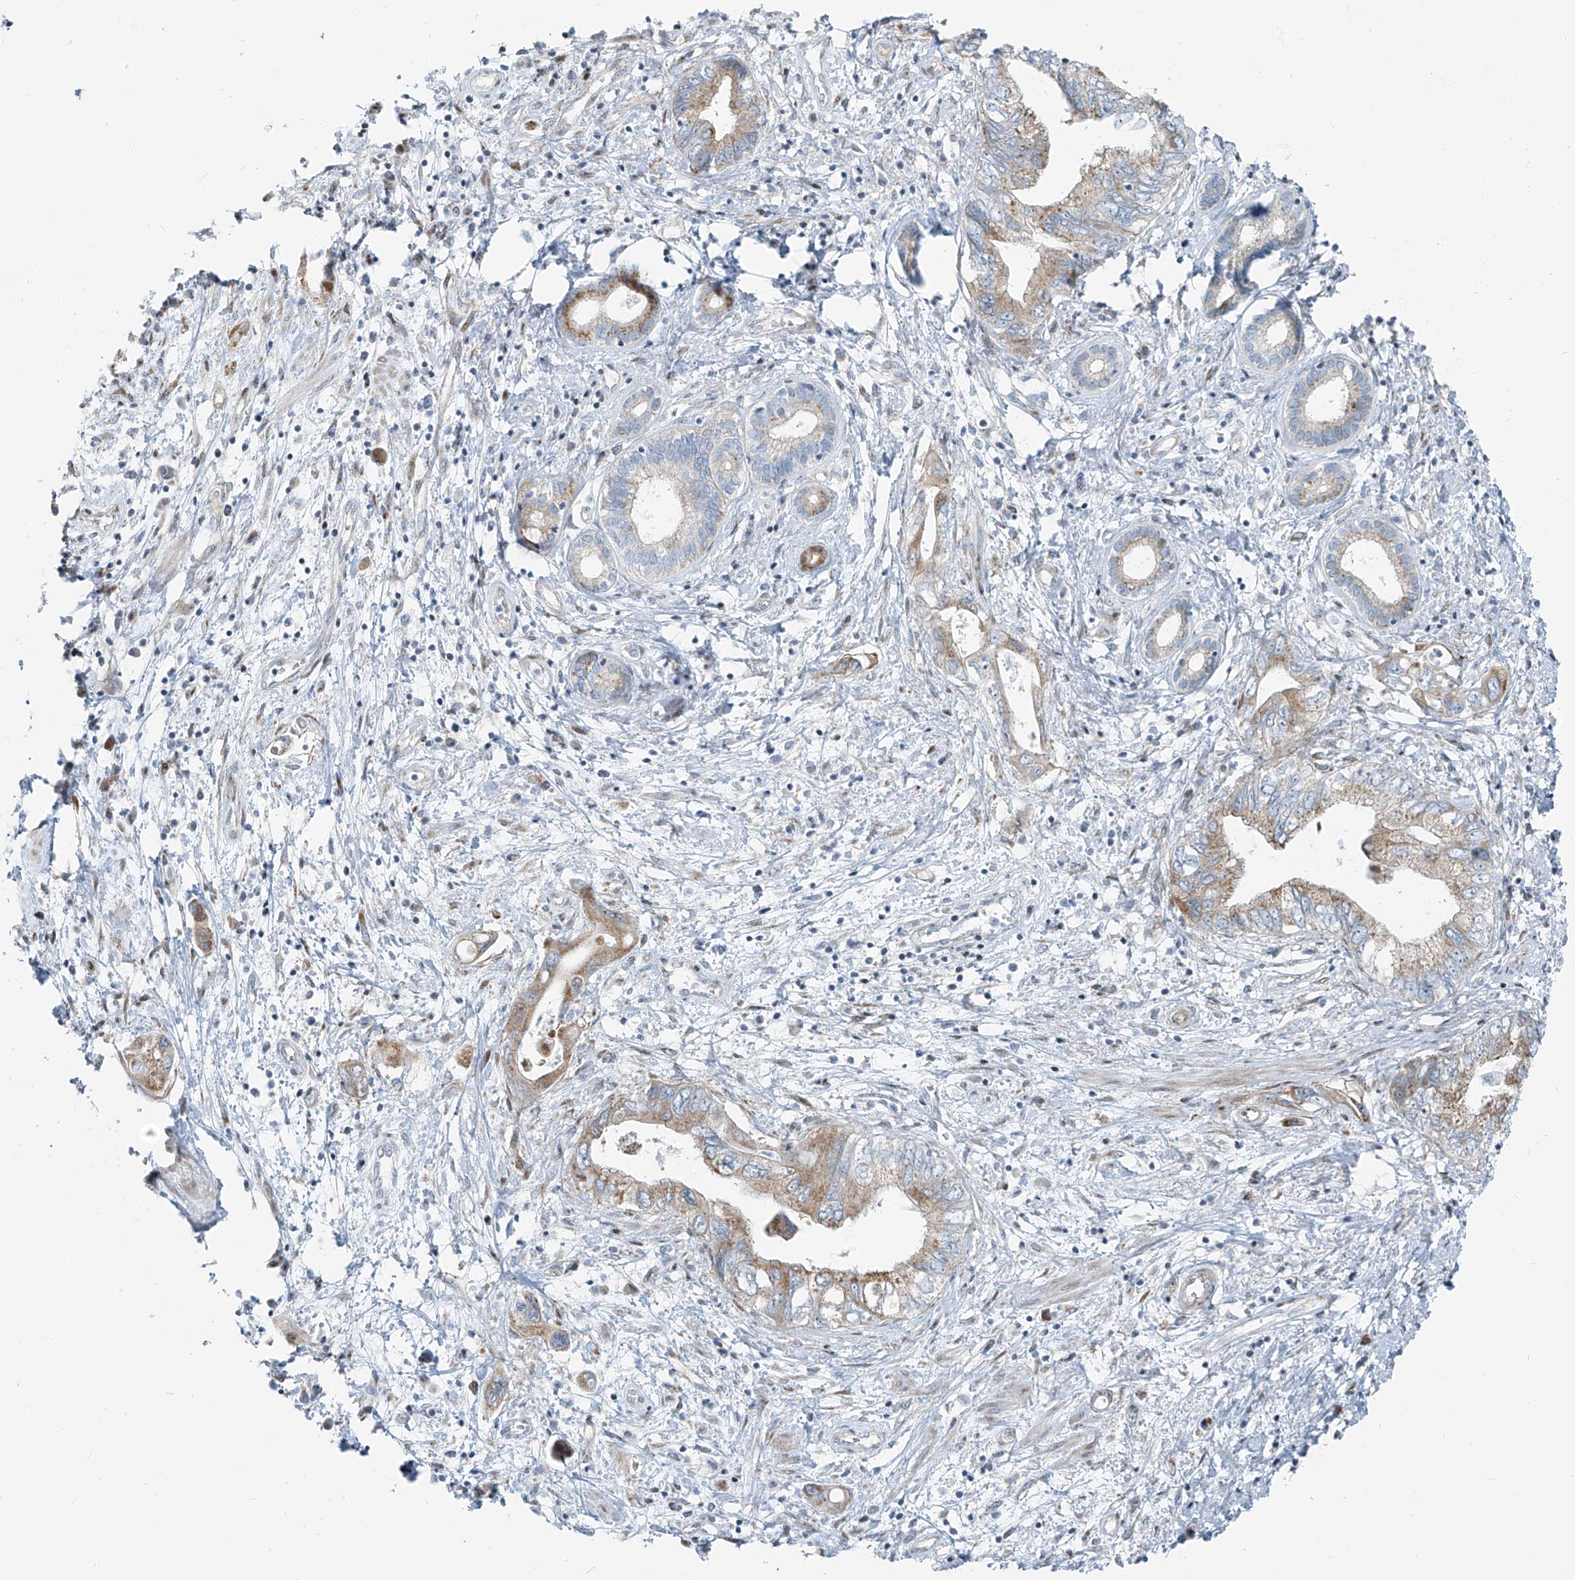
{"staining": {"intensity": "moderate", "quantity": "25%-75%", "location": "cytoplasmic/membranous"}, "tissue": "pancreatic cancer", "cell_type": "Tumor cells", "image_type": "cancer", "snomed": [{"axis": "morphology", "description": "Adenocarcinoma, NOS"}, {"axis": "topography", "description": "Pancreas"}], "caption": "Pancreatic cancer (adenocarcinoma) tissue demonstrates moderate cytoplasmic/membranous expression in approximately 25%-75% of tumor cells (brown staining indicates protein expression, while blue staining denotes nuclei).", "gene": "HIC2", "patient": {"sex": "female", "age": 73}}